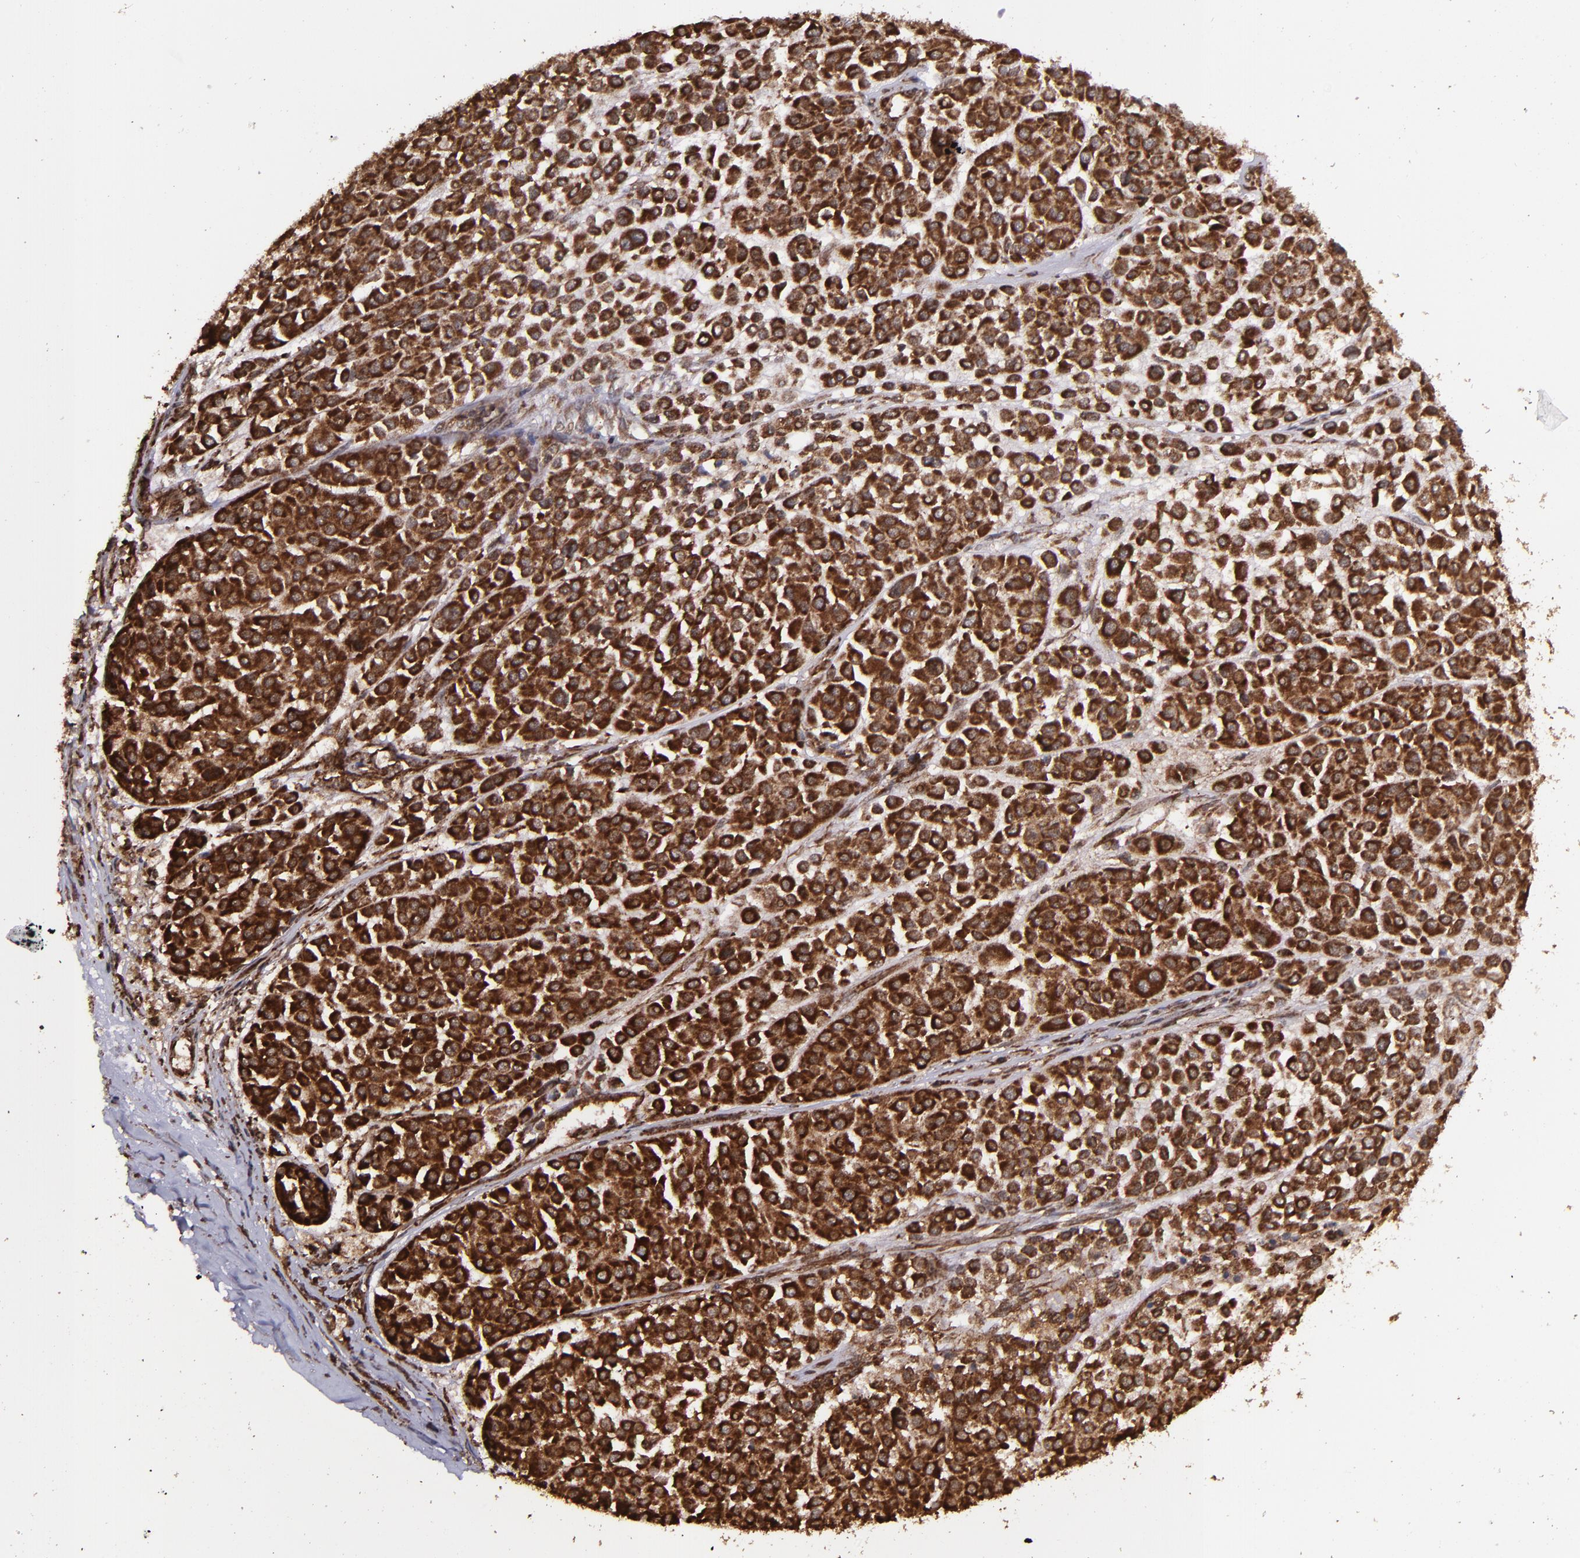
{"staining": {"intensity": "strong", "quantity": ">75%", "location": "cytoplasmic/membranous,nuclear"}, "tissue": "melanoma", "cell_type": "Tumor cells", "image_type": "cancer", "snomed": [{"axis": "morphology", "description": "Malignant melanoma, Metastatic site"}, {"axis": "topography", "description": "Soft tissue"}], "caption": "IHC photomicrograph of neoplastic tissue: melanoma stained using immunohistochemistry (IHC) displays high levels of strong protein expression localized specifically in the cytoplasmic/membranous and nuclear of tumor cells, appearing as a cytoplasmic/membranous and nuclear brown color.", "gene": "EIF4ENIF1", "patient": {"sex": "male", "age": 41}}